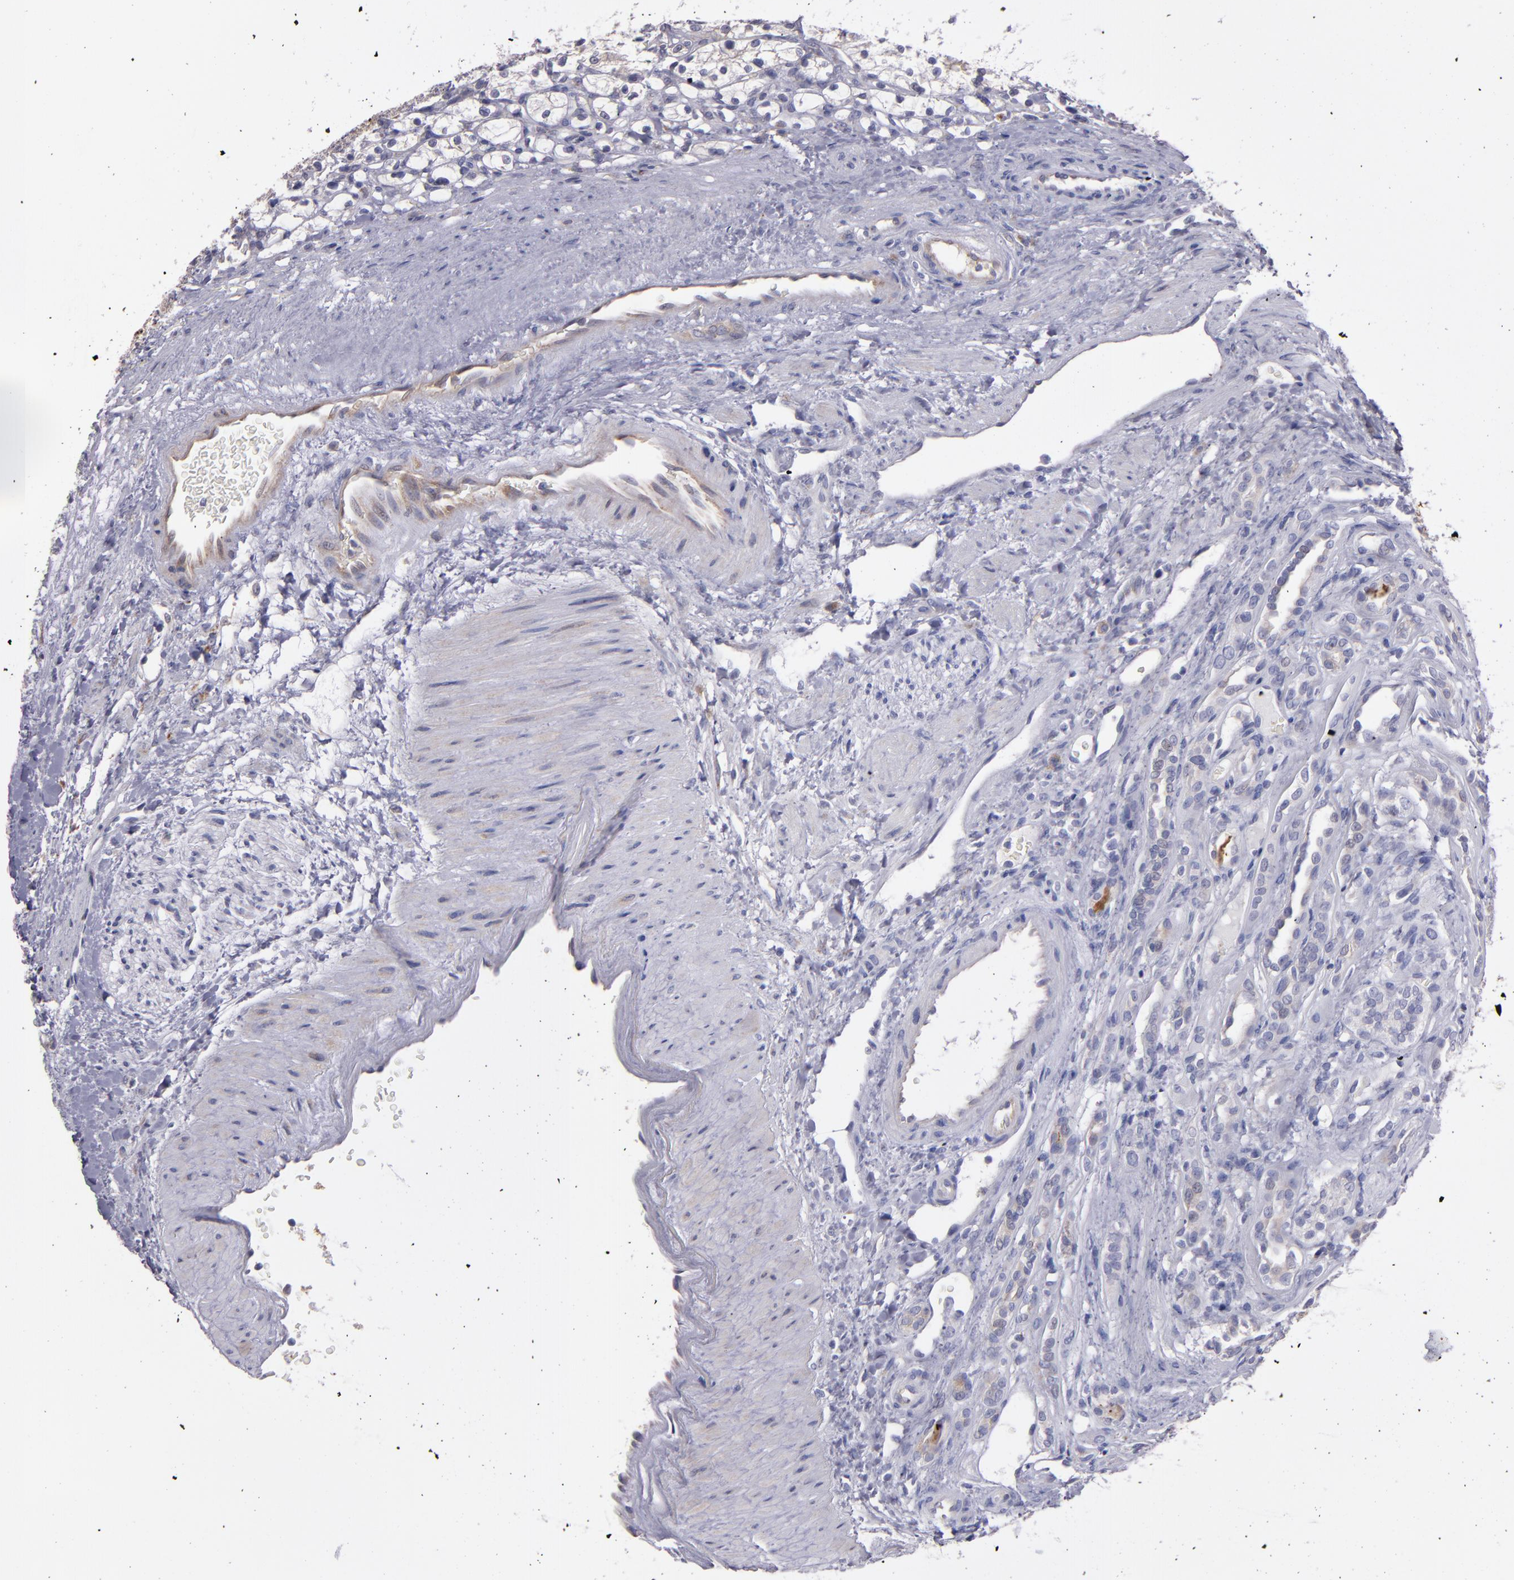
{"staining": {"intensity": "weak", "quantity": "<25%", "location": "cytoplasmic/membranous"}, "tissue": "renal cancer", "cell_type": "Tumor cells", "image_type": "cancer", "snomed": [{"axis": "morphology", "description": "Adenocarcinoma, NOS"}, {"axis": "topography", "description": "Kidney"}], "caption": "A photomicrograph of renal cancer stained for a protein exhibits no brown staining in tumor cells. (DAB (3,3'-diaminobenzidine) immunohistochemistry with hematoxylin counter stain).", "gene": "IFIH1", "patient": {"sex": "female", "age": 60}}